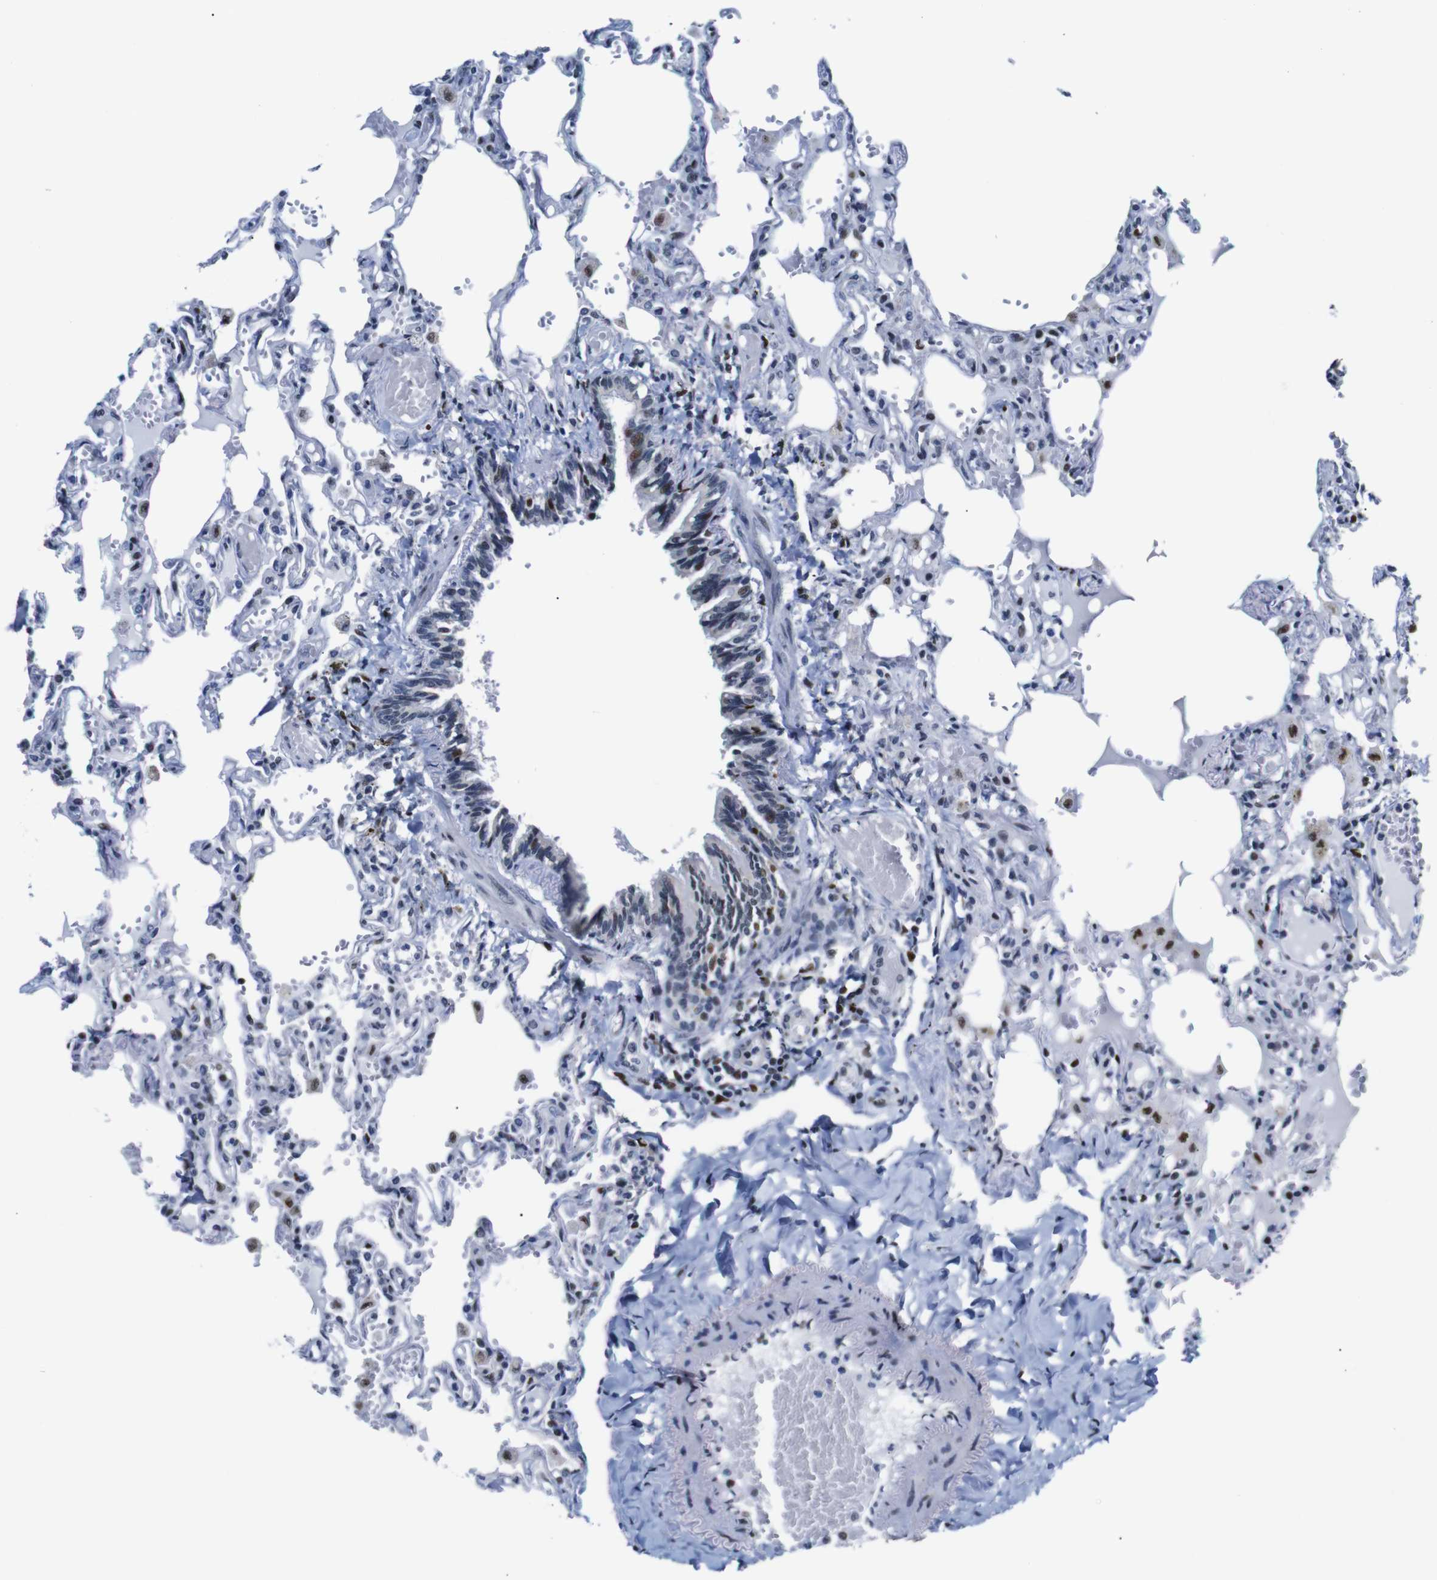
{"staining": {"intensity": "moderate", "quantity": "25%-75%", "location": "nuclear"}, "tissue": "lung", "cell_type": "Alveolar cells", "image_type": "normal", "snomed": [{"axis": "morphology", "description": "Normal tissue, NOS"}, {"axis": "topography", "description": "Lung"}], "caption": "Immunohistochemistry of unremarkable lung shows medium levels of moderate nuclear positivity in approximately 25%-75% of alveolar cells. Nuclei are stained in blue.", "gene": "GATA6", "patient": {"sex": "male", "age": 21}}